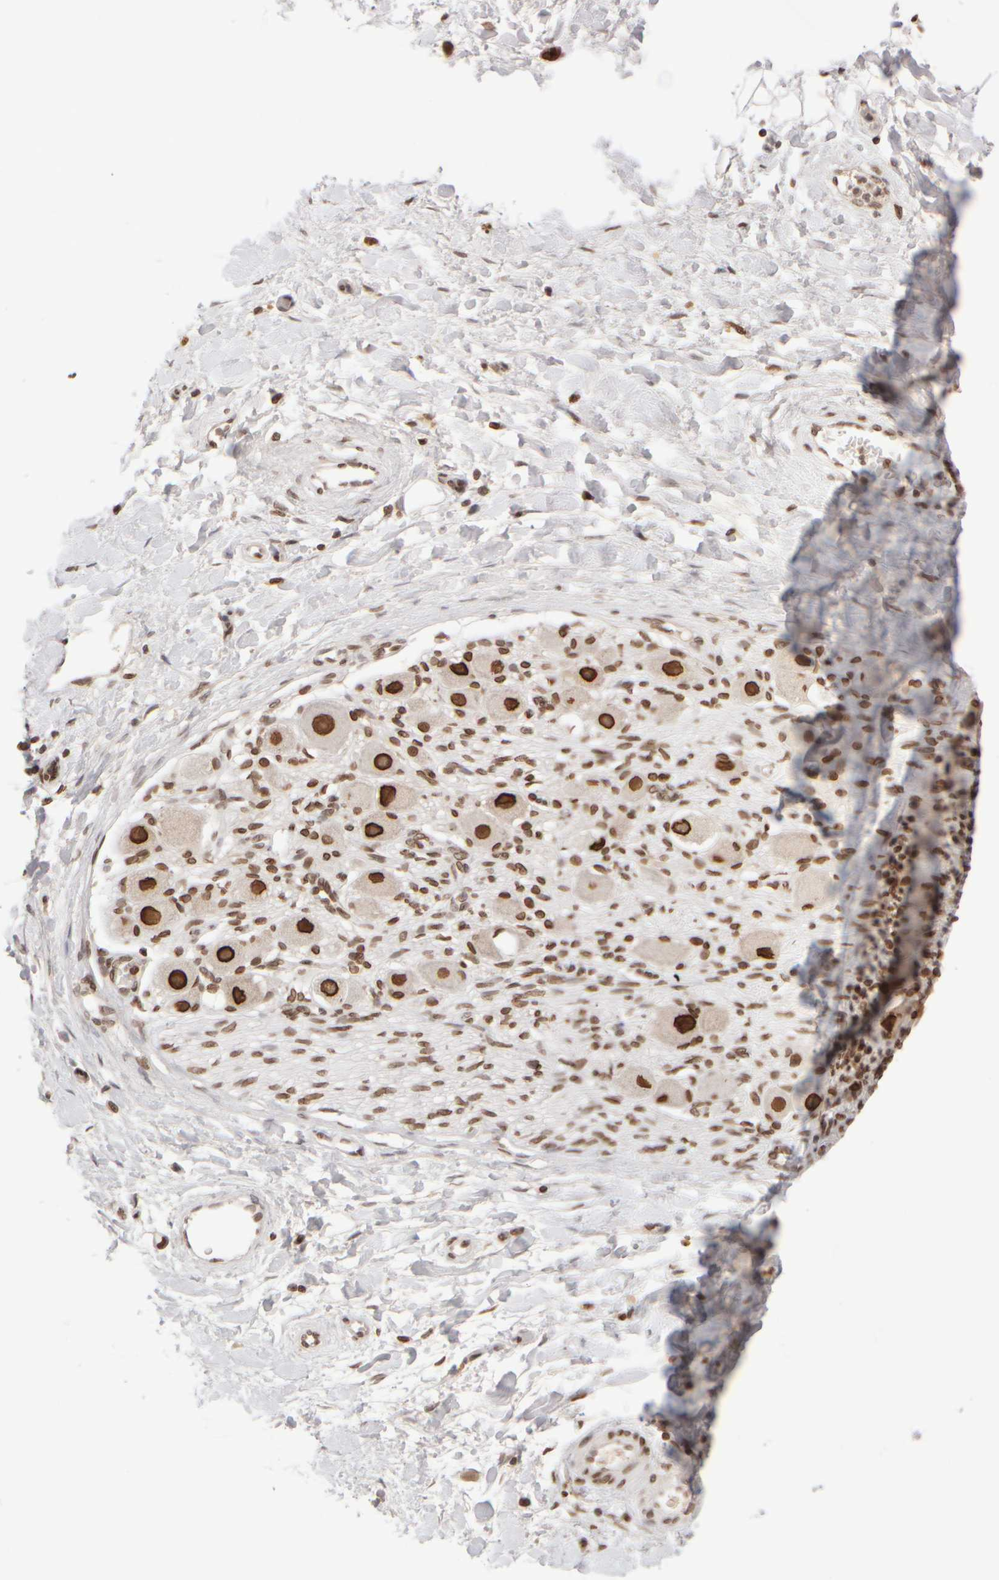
{"staining": {"intensity": "strong", "quantity": ">75%", "location": "nuclear"}, "tissue": "adipose tissue", "cell_type": "Adipocytes", "image_type": "normal", "snomed": [{"axis": "morphology", "description": "Normal tissue, NOS"}, {"axis": "topography", "description": "Kidney"}, {"axis": "topography", "description": "Peripheral nerve tissue"}], "caption": "The image reveals immunohistochemical staining of normal adipose tissue. There is strong nuclear expression is appreciated in approximately >75% of adipocytes.", "gene": "ZC3HC1", "patient": {"sex": "male", "age": 7}}